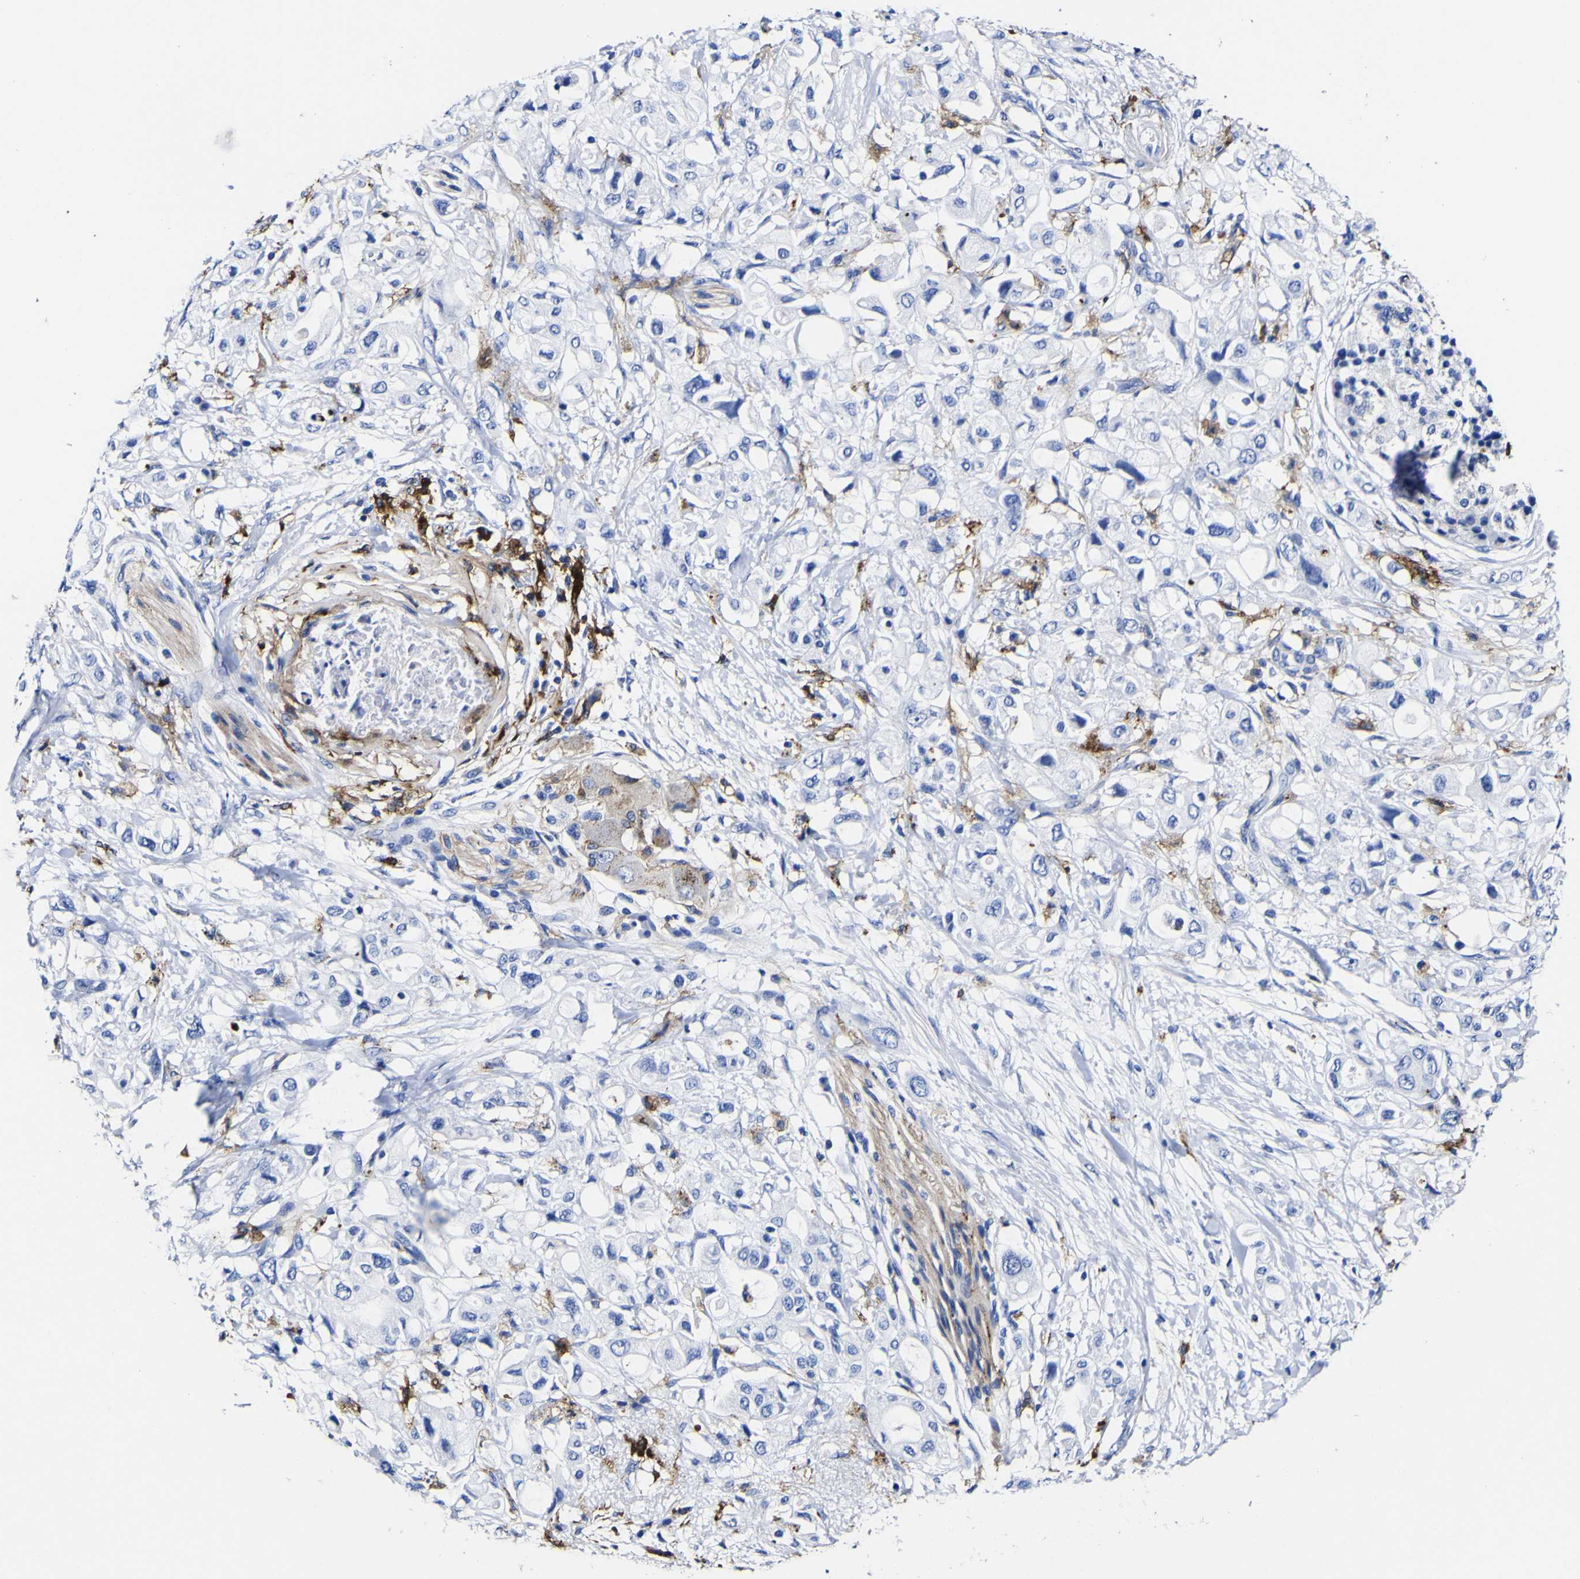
{"staining": {"intensity": "strong", "quantity": "<25%", "location": "cytoplasmic/membranous"}, "tissue": "pancreatic cancer", "cell_type": "Tumor cells", "image_type": "cancer", "snomed": [{"axis": "morphology", "description": "Adenocarcinoma, NOS"}, {"axis": "topography", "description": "Pancreas"}], "caption": "A photomicrograph showing strong cytoplasmic/membranous positivity in approximately <25% of tumor cells in pancreatic cancer (adenocarcinoma), as visualized by brown immunohistochemical staining.", "gene": "HLA-DQA1", "patient": {"sex": "female", "age": 56}}